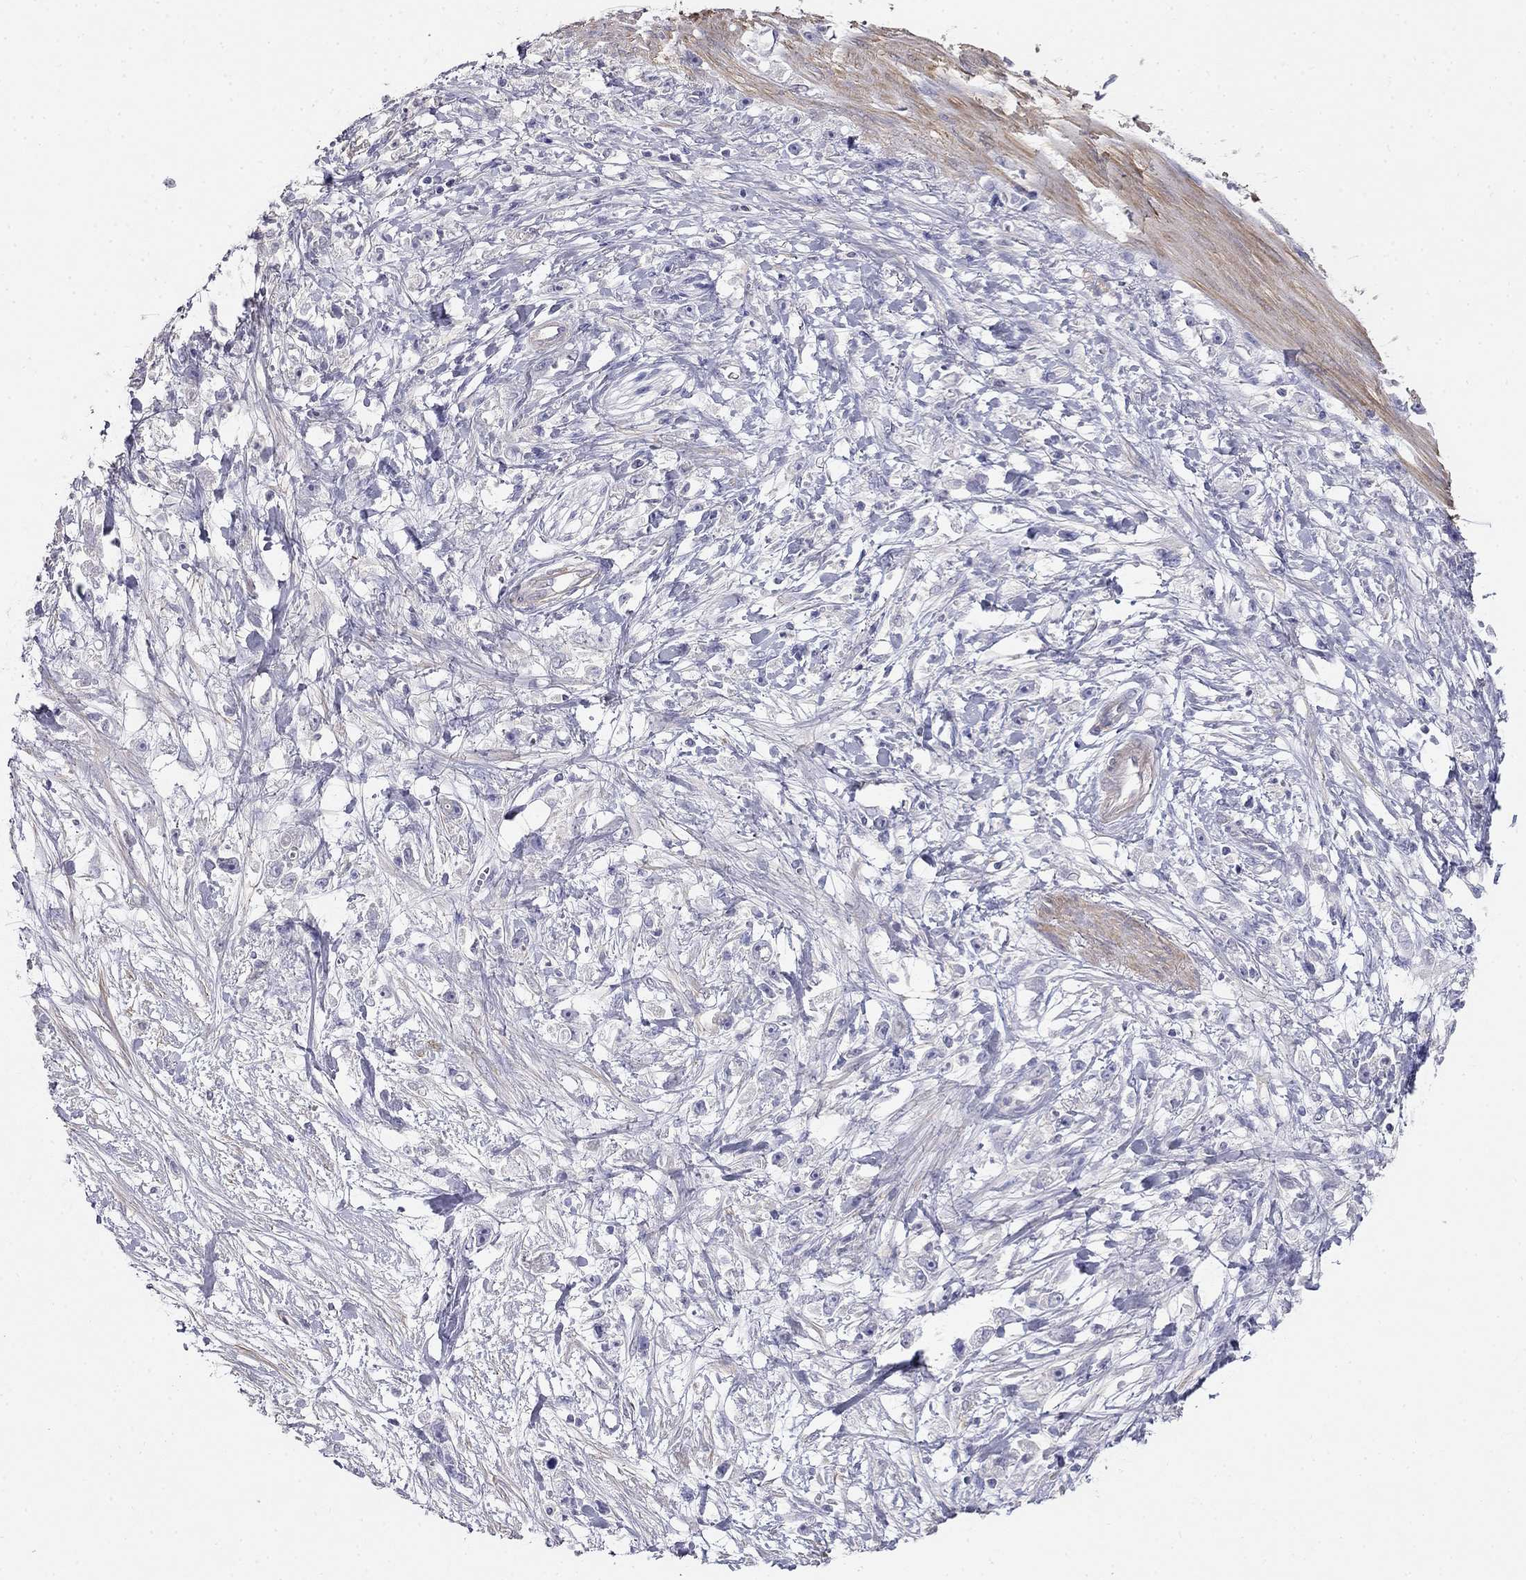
{"staining": {"intensity": "negative", "quantity": "none", "location": "none"}, "tissue": "stomach cancer", "cell_type": "Tumor cells", "image_type": "cancer", "snomed": [{"axis": "morphology", "description": "Adenocarcinoma, NOS"}, {"axis": "topography", "description": "Stomach"}], "caption": "Protein analysis of adenocarcinoma (stomach) displays no significant staining in tumor cells. Brightfield microscopy of immunohistochemistry stained with DAB (brown) and hematoxylin (blue), captured at high magnification.", "gene": "LY6H", "patient": {"sex": "female", "age": 59}}